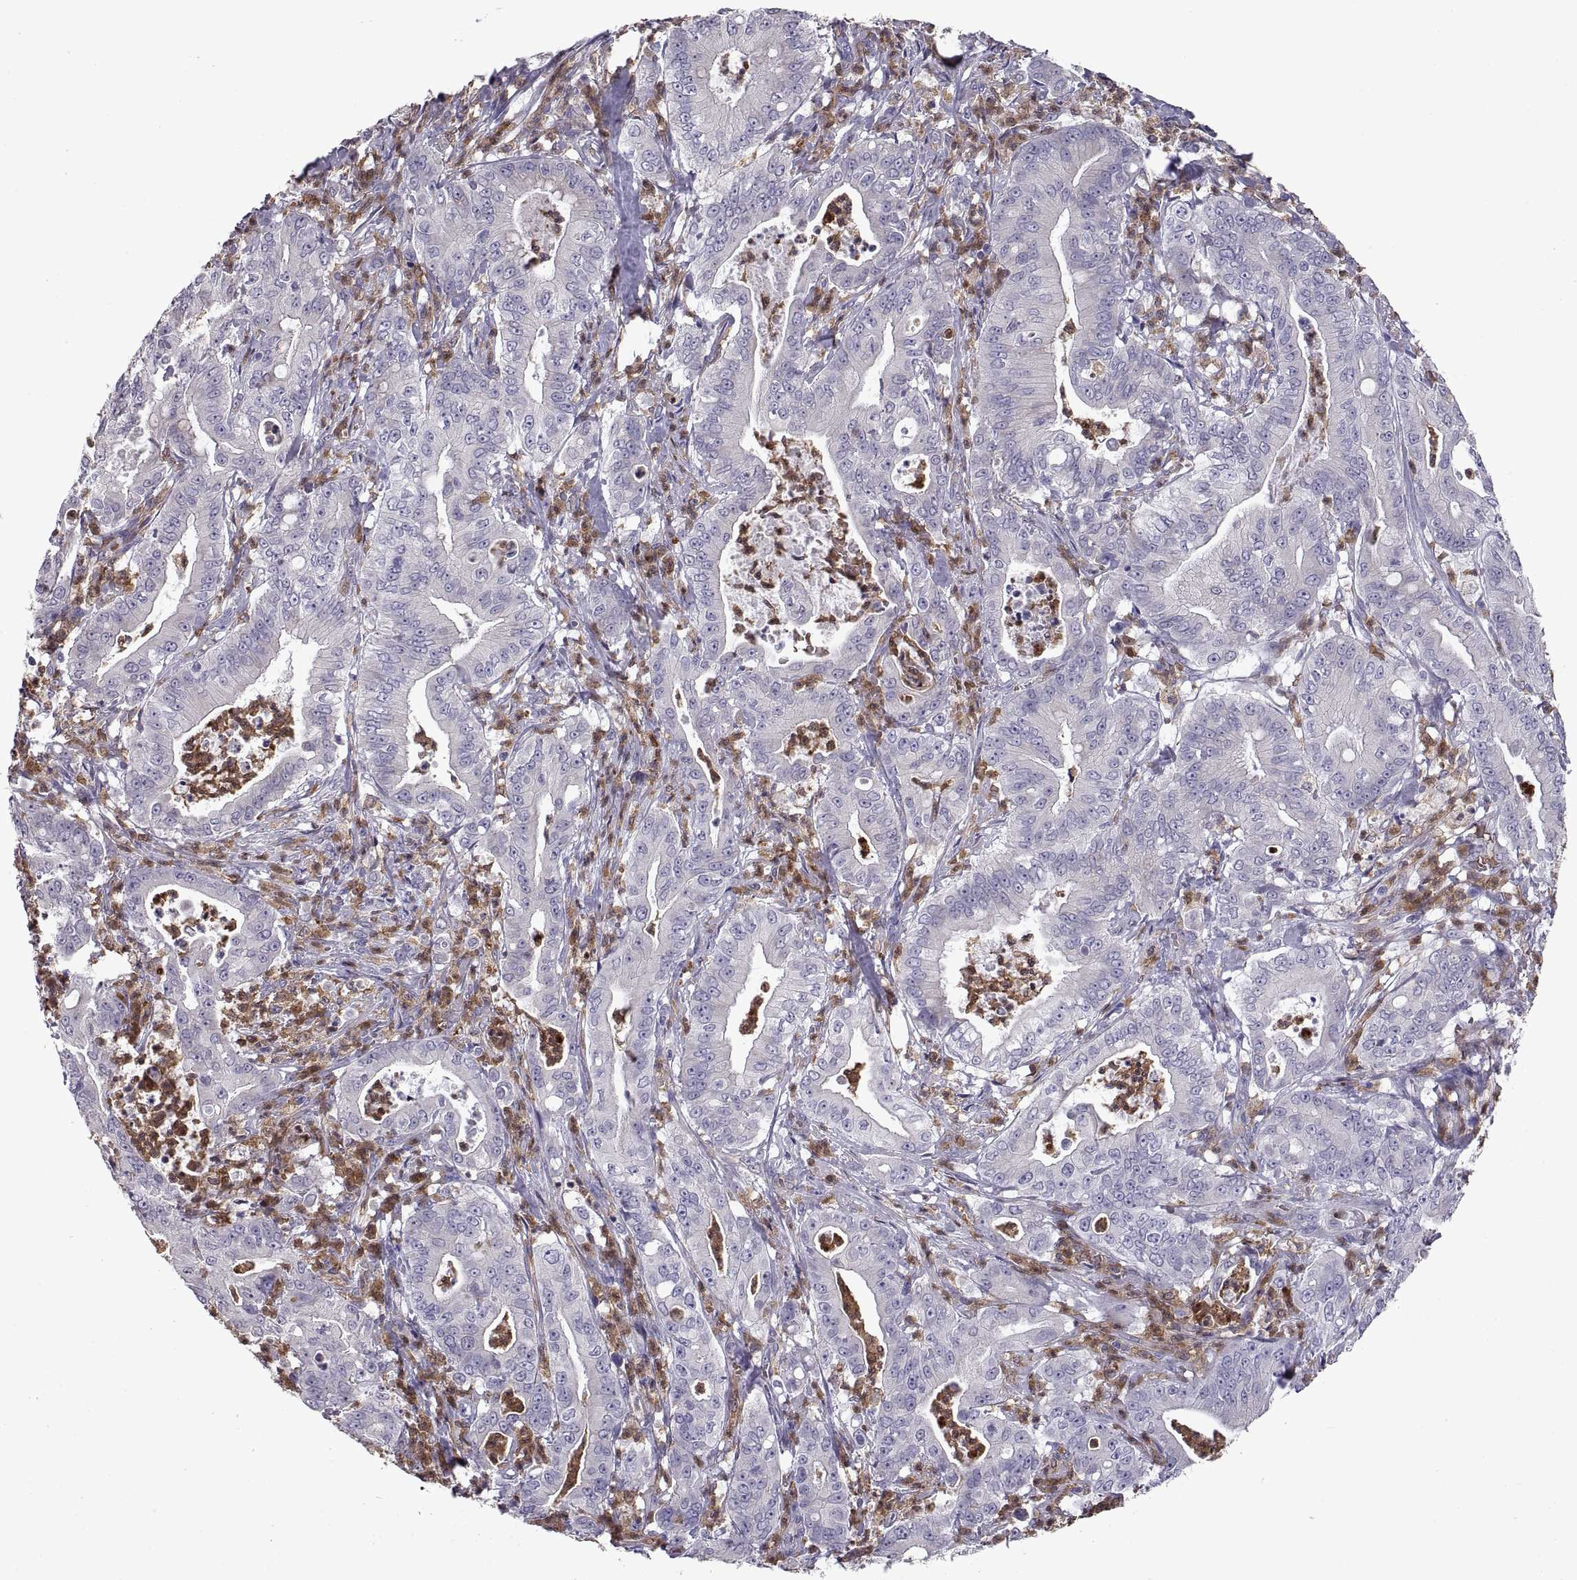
{"staining": {"intensity": "negative", "quantity": "none", "location": "none"}, "tissue": "pancreatic cancer", "cell_type": "Tumor cells", "image_type": "cancer", "snomed": [{"axis": "morphology", "description": "Adenocarcinoma, NOS"}, {"axis": "topography", "description": "Pancreas"}], "caption": "A photomicrograph of human pancreatic adenocarcinoma is negative for staining in tumor cells.", "gene": "DOK3", "patient": {"sex": "male", "age": 71}}